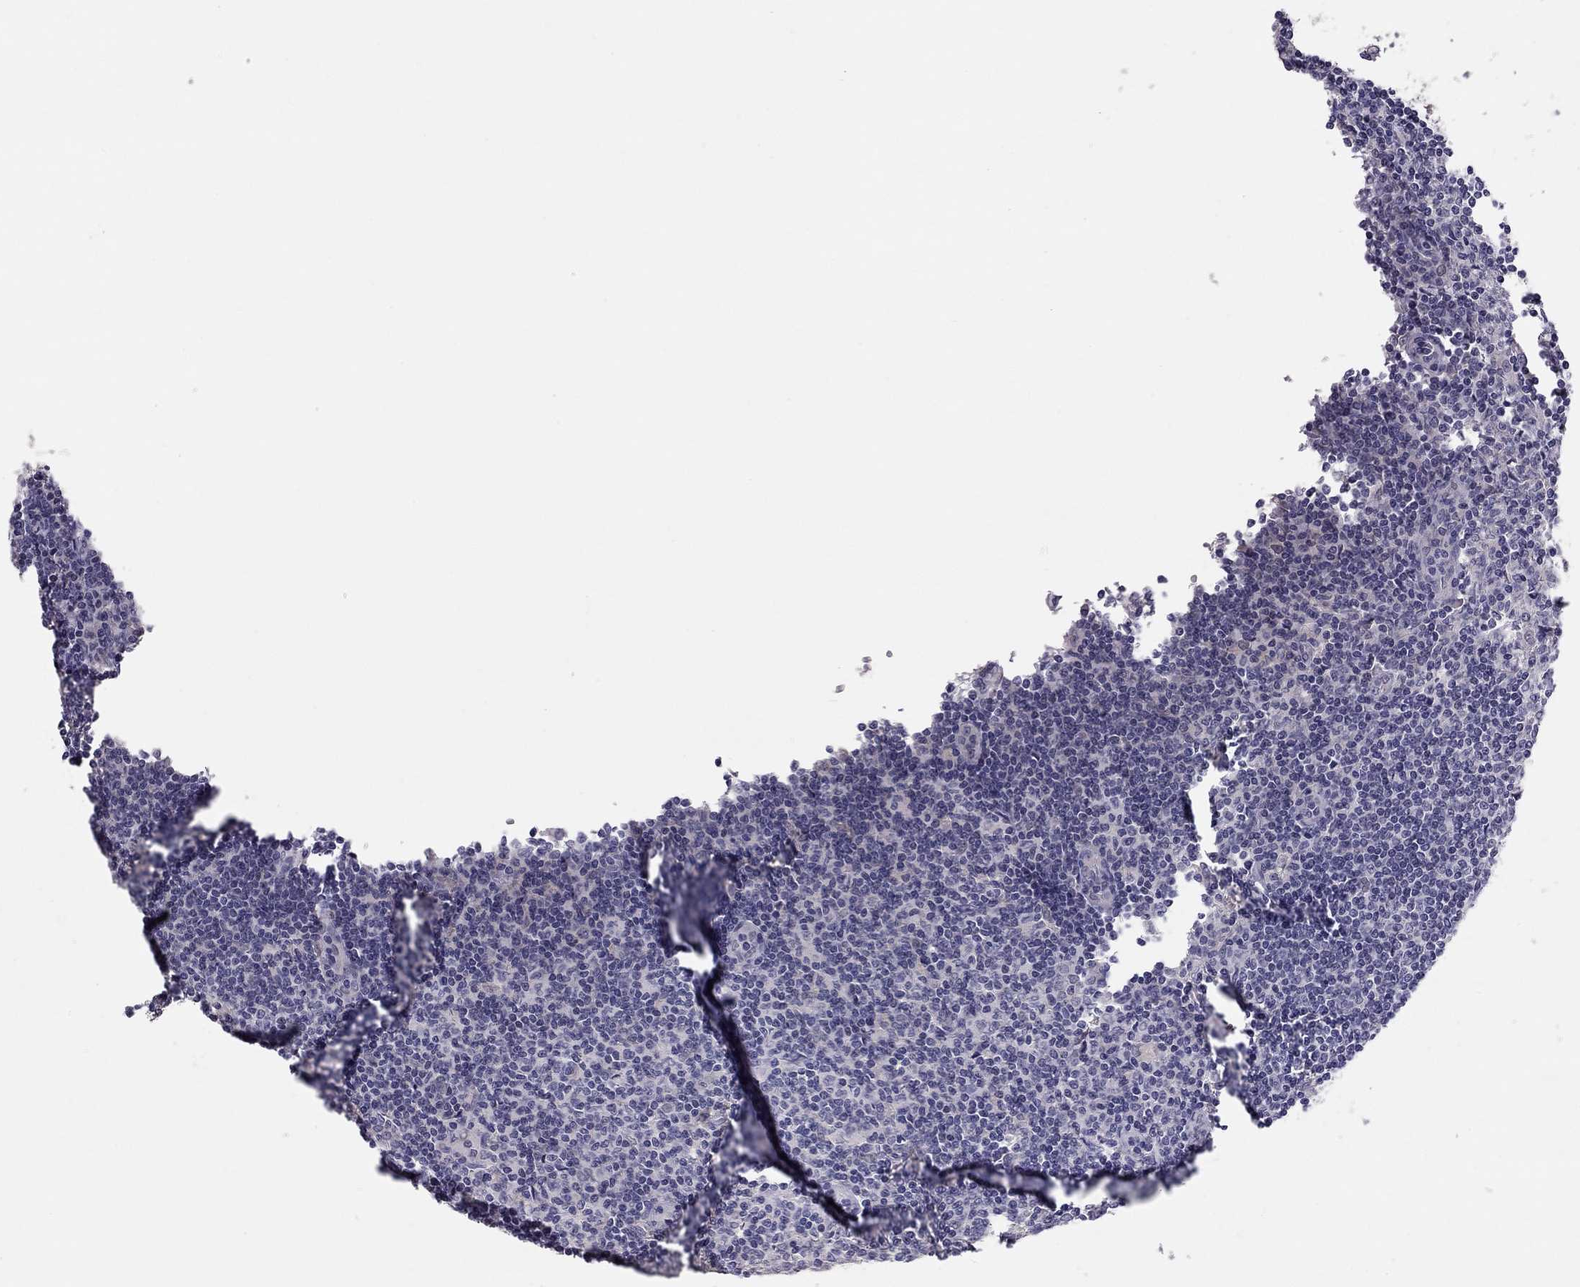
{"staining": {"intensity": "negative", "quantity": "none", "location": "none"}, "tissue": "lymph node", "cell_type": "Germinal center cells", "image_type": "normal", "snomed": [{"axis": "morphology", "description": "Normal tissue, NOS"}, {"axis": "topography", "description": "Lymph node"}], "caption": "This photomicrograph is of unremarkable lymph node stained with immunohistochemistry (IHC) to label a protein in brown with the nuclei are counter-stained blue. There is no positivity in germinal center cells. (Brightfield microscopy of DAB (3,3'-diaminobenzidine) immunohistochemistry (IHC) at high magnification).", "gene": "HSF2BP", "patient": {"sex": "male", "age": 59}}